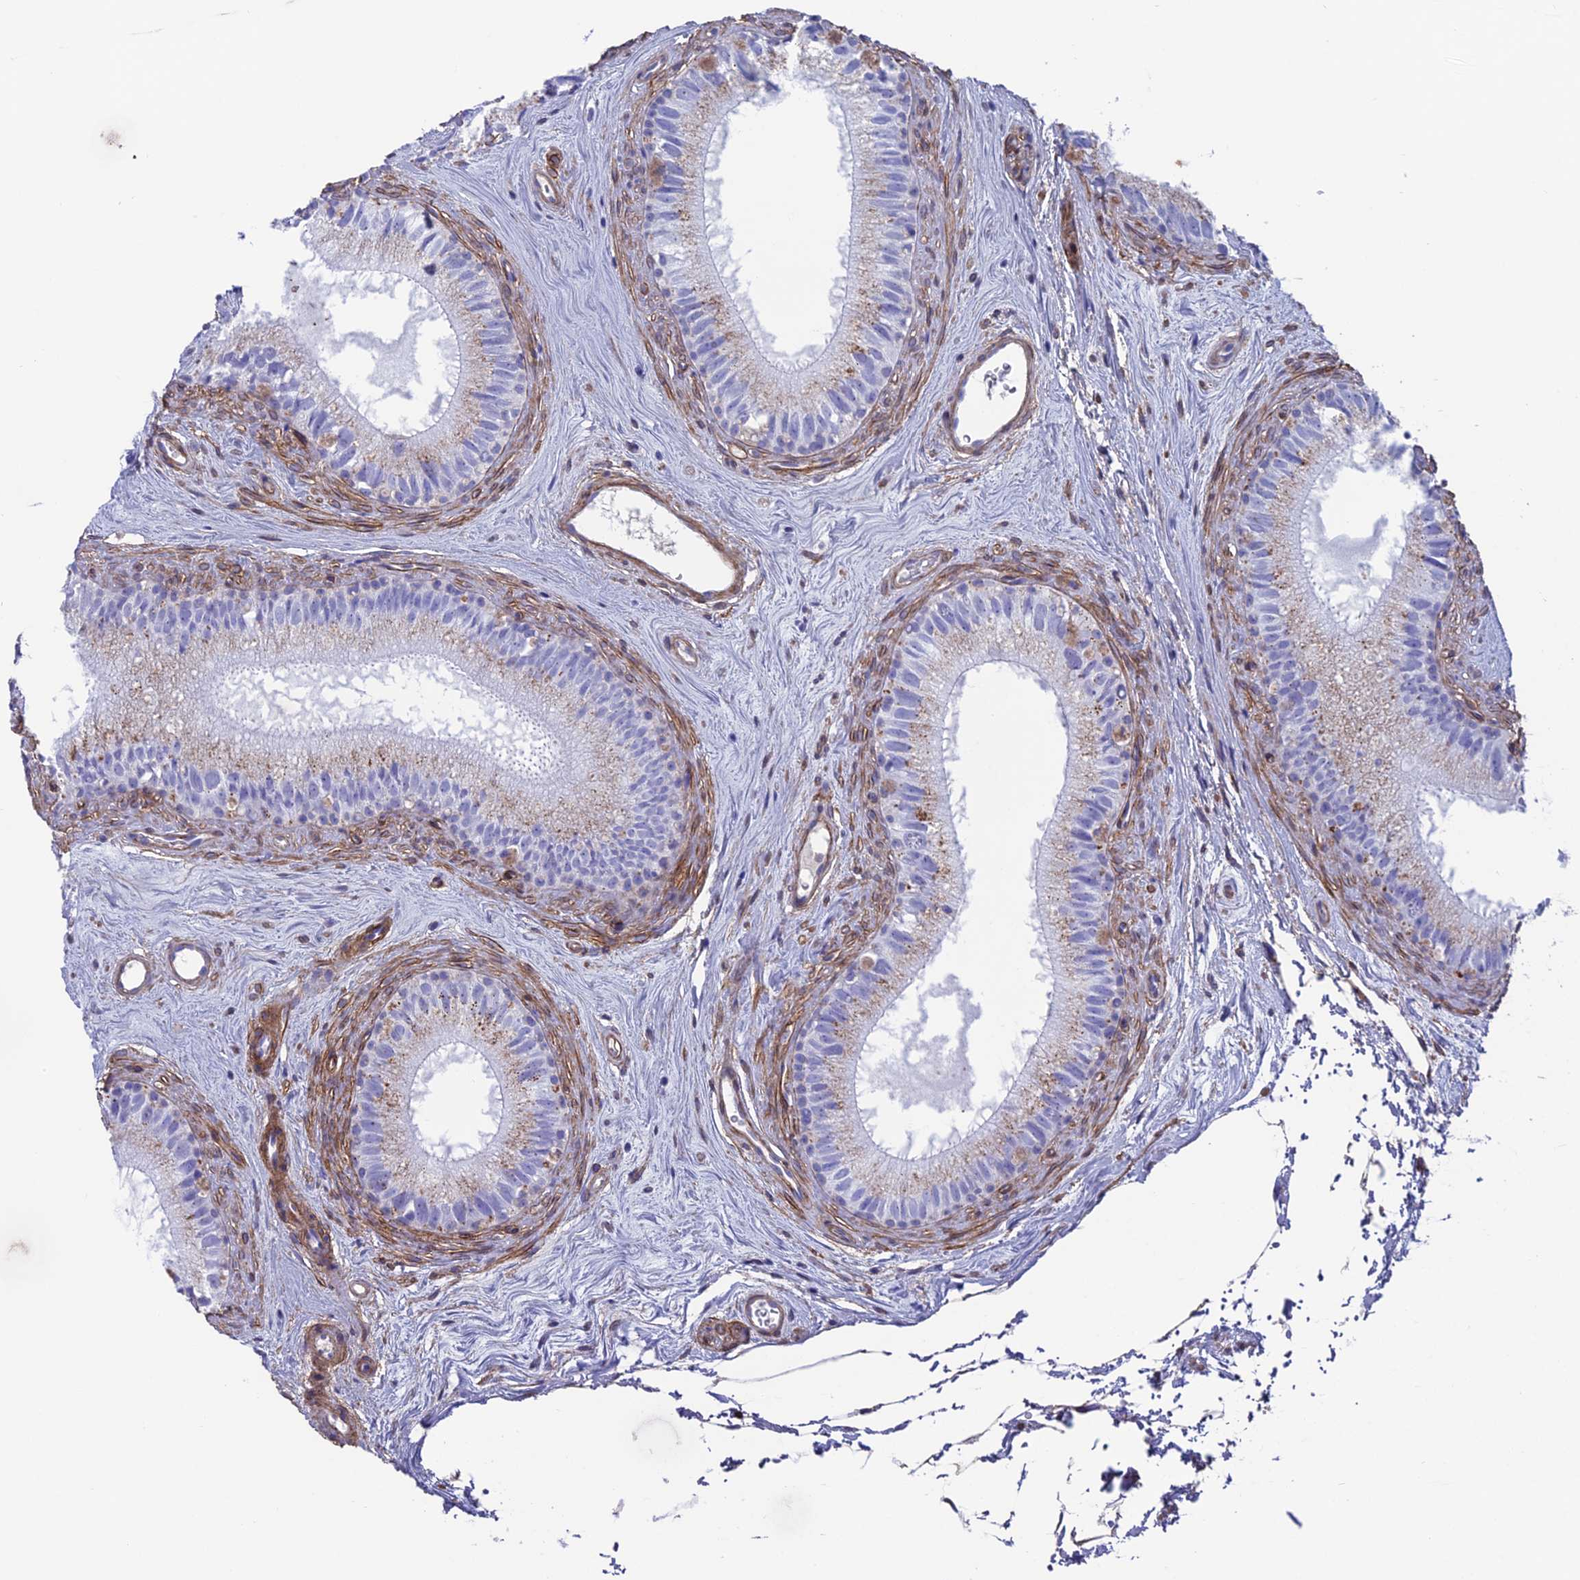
{"staining": {"intensity": "moderate", "quantity": "25%-75%", "location": "cytoplasmic/membranous"}, "tissue": "epididymis", "cell_type": "Glandular cells", "image_type": "normal", "snomed": [{"axis": "morphology", "description": "Normal tissue, NOS"}, {"axis": "topography", "description": "Epididymis"}], "caption": "Immunohistochemical staining of unremarkable human epididymis shows medium levels of moderate cytoplasmic/membranous expression in about 25%-75% of glandular cells. Using DAB (3,3'-diaminobenzidine) (brown) and hematoxylin (blue) stains, captured at high magnification using brightfield microscopy.", "gene": "TNS1", "patient": {"sex": "male", "age": 71}}